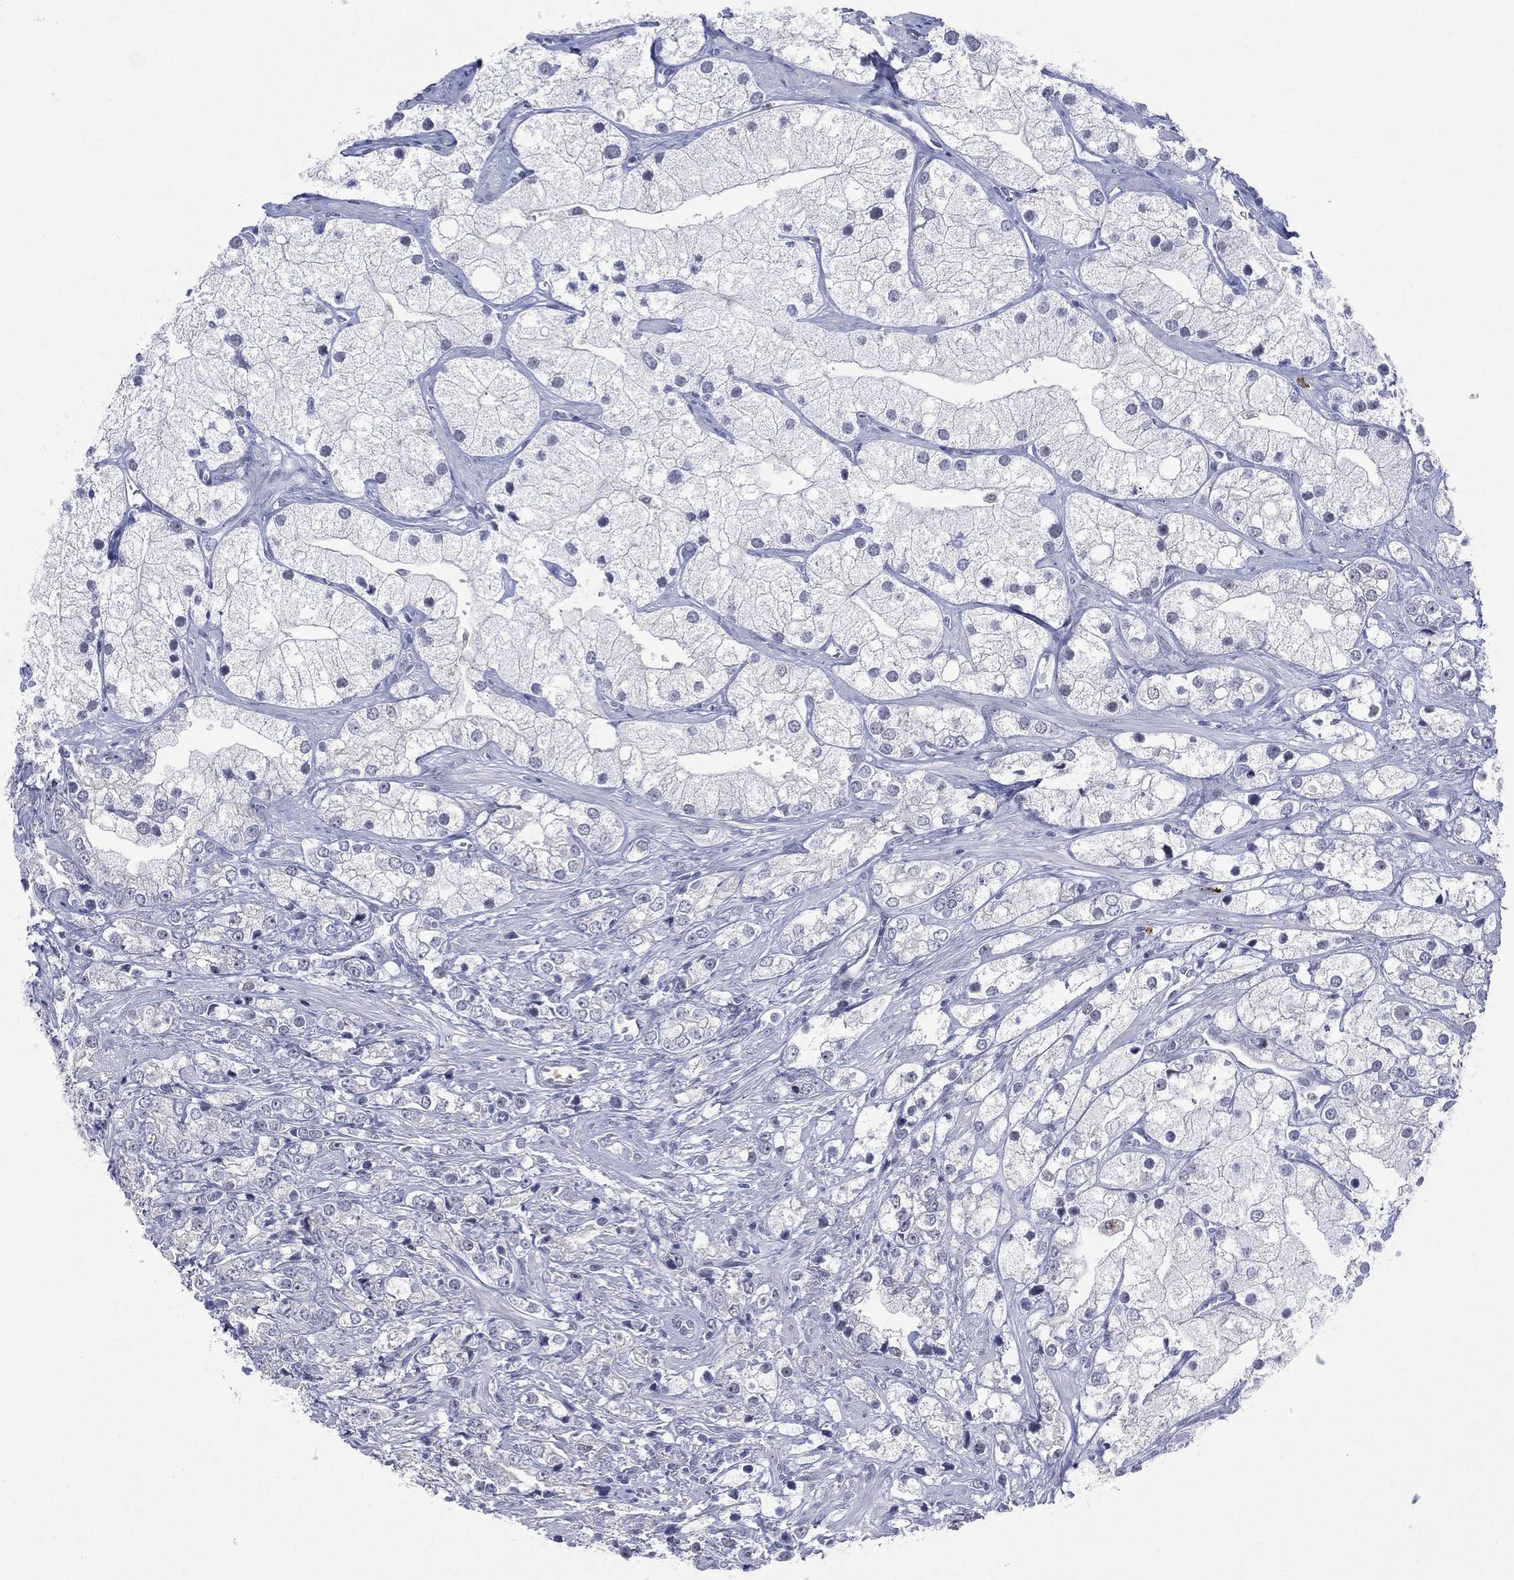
{"staining": {"intensity": "negative", "quantity": "none", "location": "none"}, "tissue": "prostate cancer", "cell_type": "Tumor cells", "image_type": "cancer", "snomed": [{"axis": "morphology", "description": "Adenocarcinoma, NOS"}, {"axis": "topography", "description": "Prostate and seminal vesicle, NOS"}, {"axis": "topography", "description": "Prostate"}], "caption": "Immunohistochemical staining of human prostate adenocarcinoma demonstrates no significant positivity in tumor cells. (Stains: DAB (3,3'-diaminobenzidine) immunohistochemistry with hematoxylin counter stain, Microscopy: brightfield microscopy at high magnification).", "gene": "AKAP3", "patient": {"sex": "male", "age": 79}}